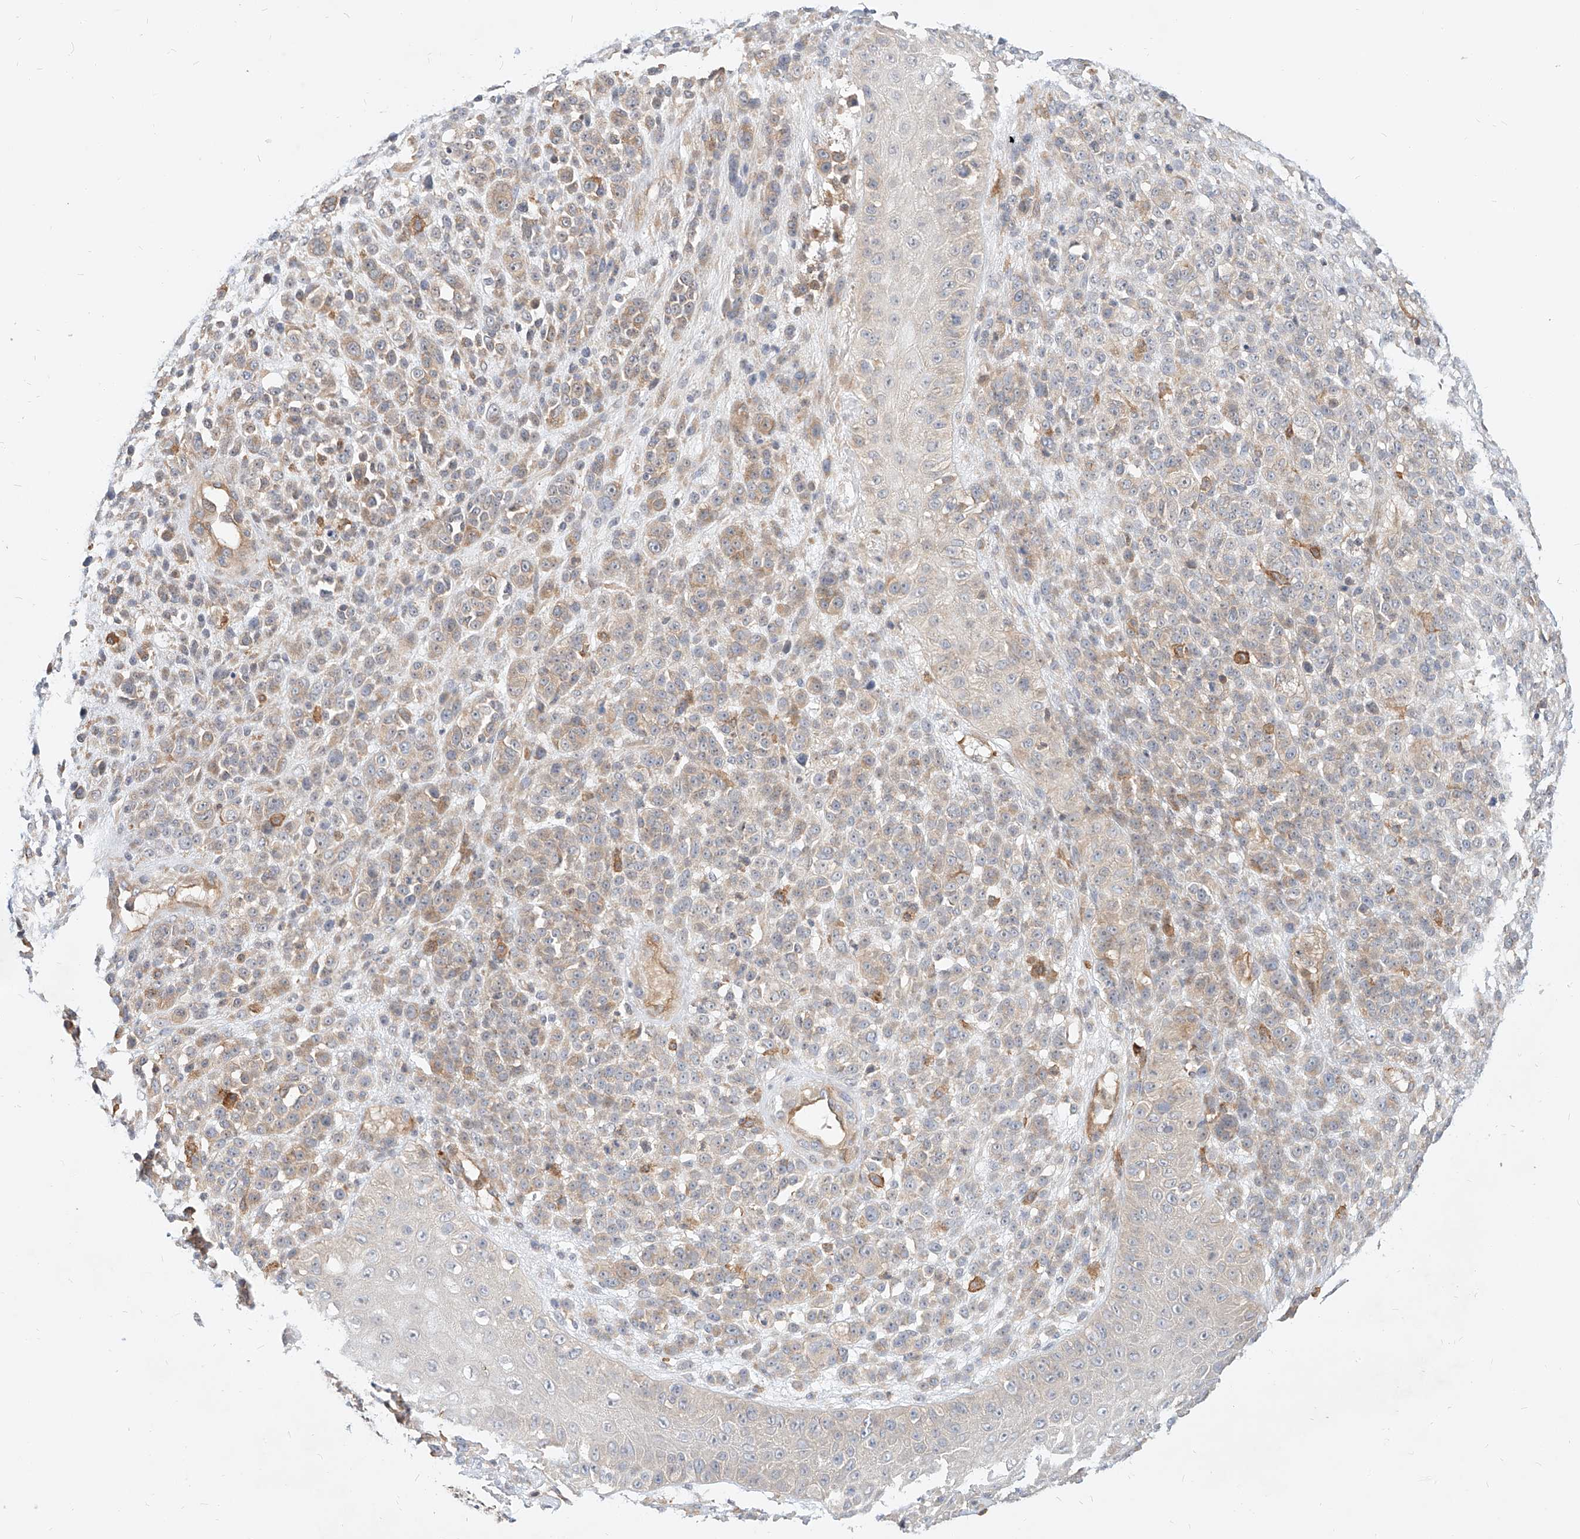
{"staining": {"intensity": "weak", "quantity": "<25%", "location": "cytoplasmic/membranous"}, "tissue": "melanoma", "cell_type": "Tumor cells", "image_type": "cancer", "snomed": [{"axis": "morphology", "description": "Malignant melanoma, NOS"}, {"axis": "topography", "description": "Skin"}], "caption": "This is a micrograph of immunohistochemistry staining of melanoma, which shows no positivity in tumor cells.", "gene": "NFAM1", "patient": {"sex": "female", "age": 55}}